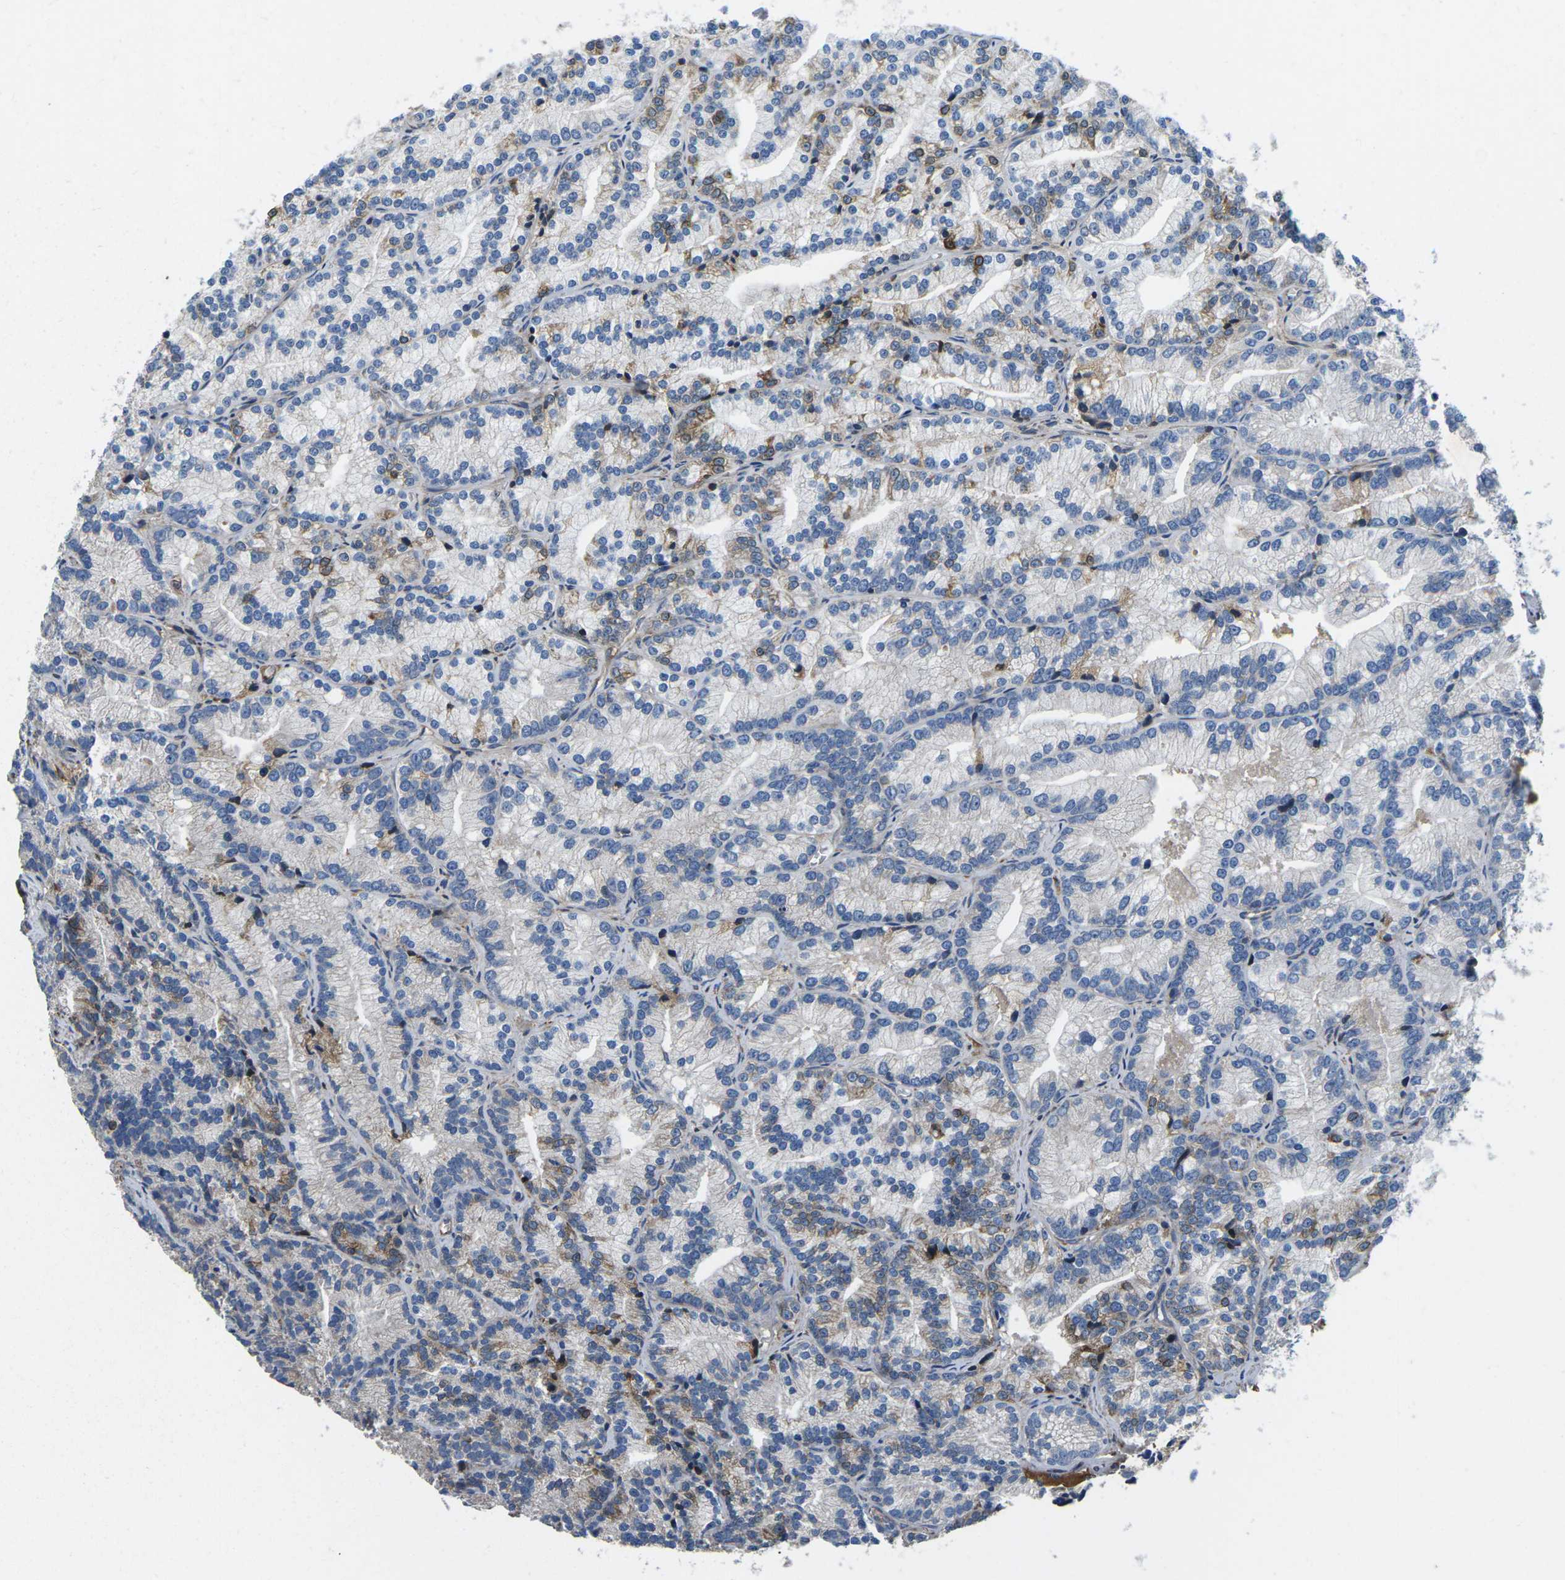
{"staining": {"intensity": "weak", "quantity": "<25%", "location": "cytoplasmic/membranous"}, "tissue": "prostate cancer", "cell_type": "Tumor cells", "image_type": "cancer", "snomed": [{"axis": "morphology", "description": "Adenocarcinoma, Low grade"}, {"axis": "topography", "description": "Prostate"}], "caption": "Immunohistochemical staining of human prostate adenocarcinoma (low-grade) displays no significant expression in tumor cells. (Brightfield microscopy of DAB IHC at high magnification).", "gene": "PDZD8", "patient": {"sex": "male", "age": 89}}